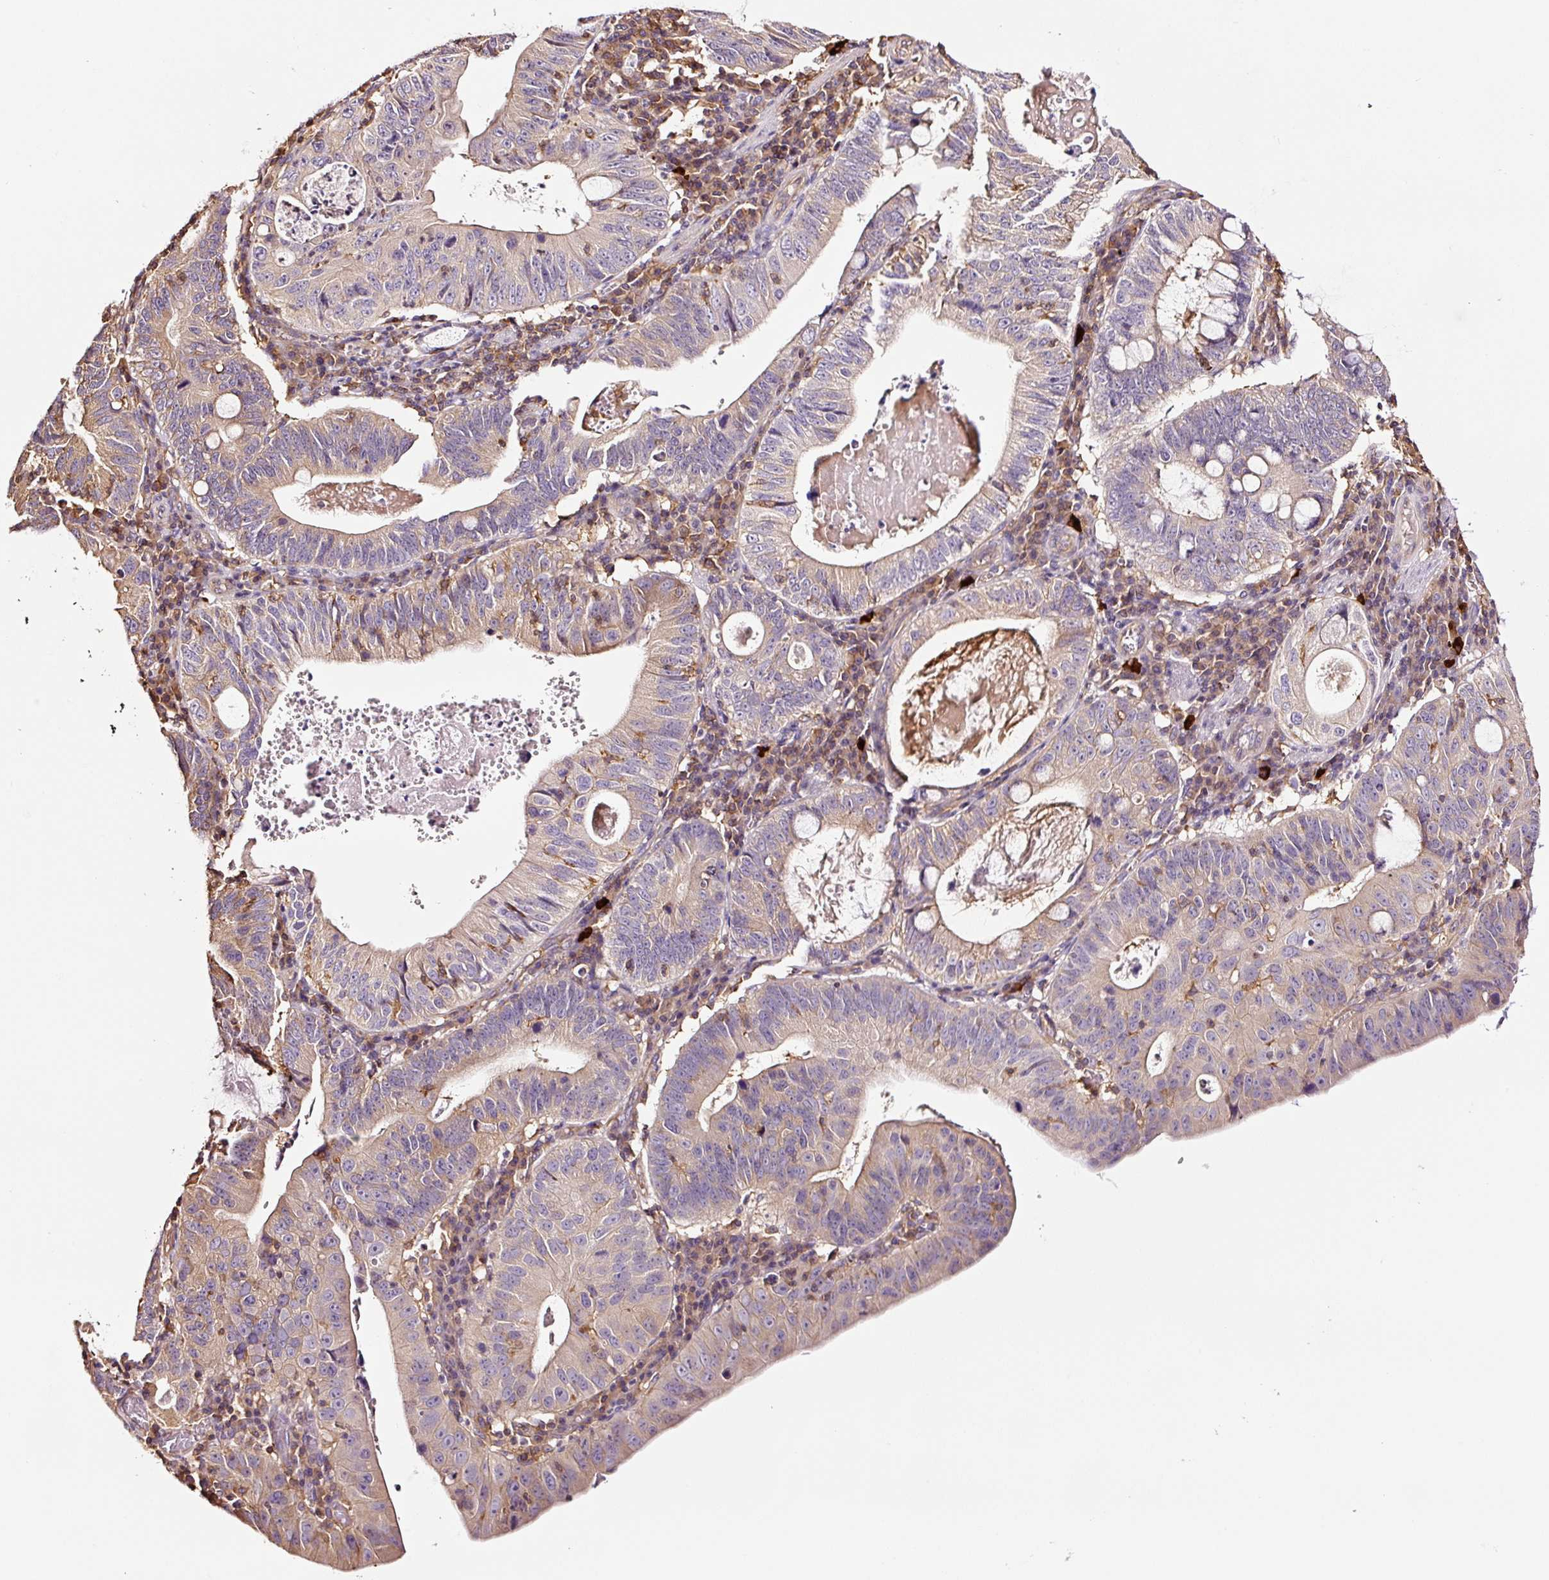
{"staining": {"intensity": "weak", "quantity": "25%-75%", "location": "cytoplasmic/membranous"}, "tissue": "stomach cancer", "cell_type": "Tumor cells", "image_type": "cancer", "snomed": [{"axis": "morphology", "description": "Adenocarcinoma, NOS"}, {"axis": "topography", "description": "Stomach"}], "caption": "Brown immunohistochemical staining in human stomach cancer shows weak cytoplasmic/membranous staining in about 25%-75% of tumor cells. The protein is shown in brown color, while the nuclei are stained blue.", "gene": "METAP1", "patient": {"sex": "male", "age": 59}}